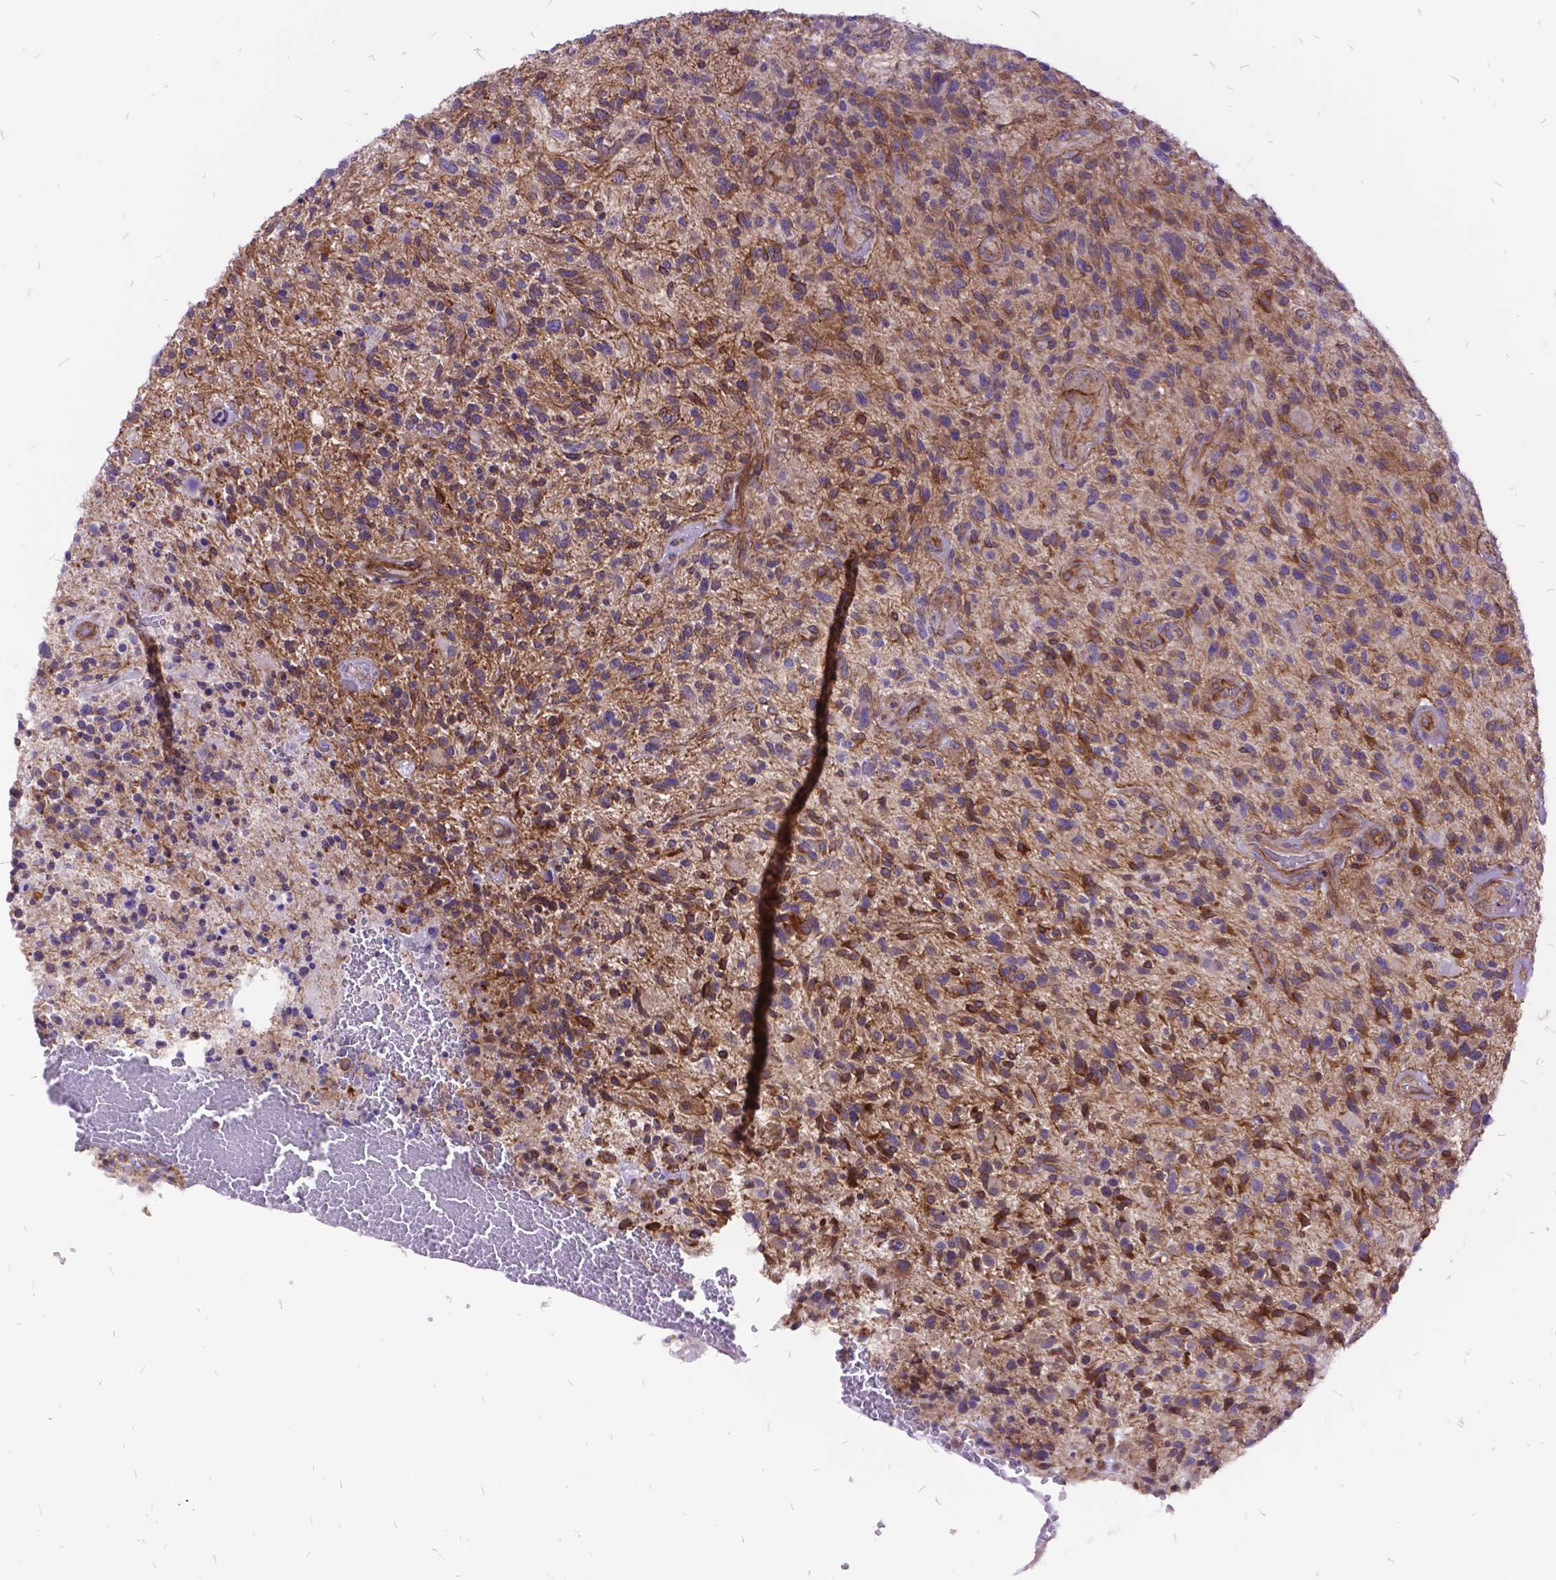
{"staining": {"intensity": "weak", "quantity": ">75%", "location": "cytoplasmic/membranous"}, "tissue": "glioma", "cell_type": "Tumor cells", "image_type": "cancer", "snomed": [{"axis": "morphology", "description": "Glioma, malignant, High grade"}, {"axis": "topography", "description": "Brain"}], "caption": "A high-resolution image shows immunohistochemistry staining of glioma, which displays weak cytoplasmic/membranous expression in about >75% of tumor cells. Immunohistochemistry stains the protein in brown and the nuclei are stained blue.", "gene": "GRB7", "patient": {"sex": "male", "age": 47}}